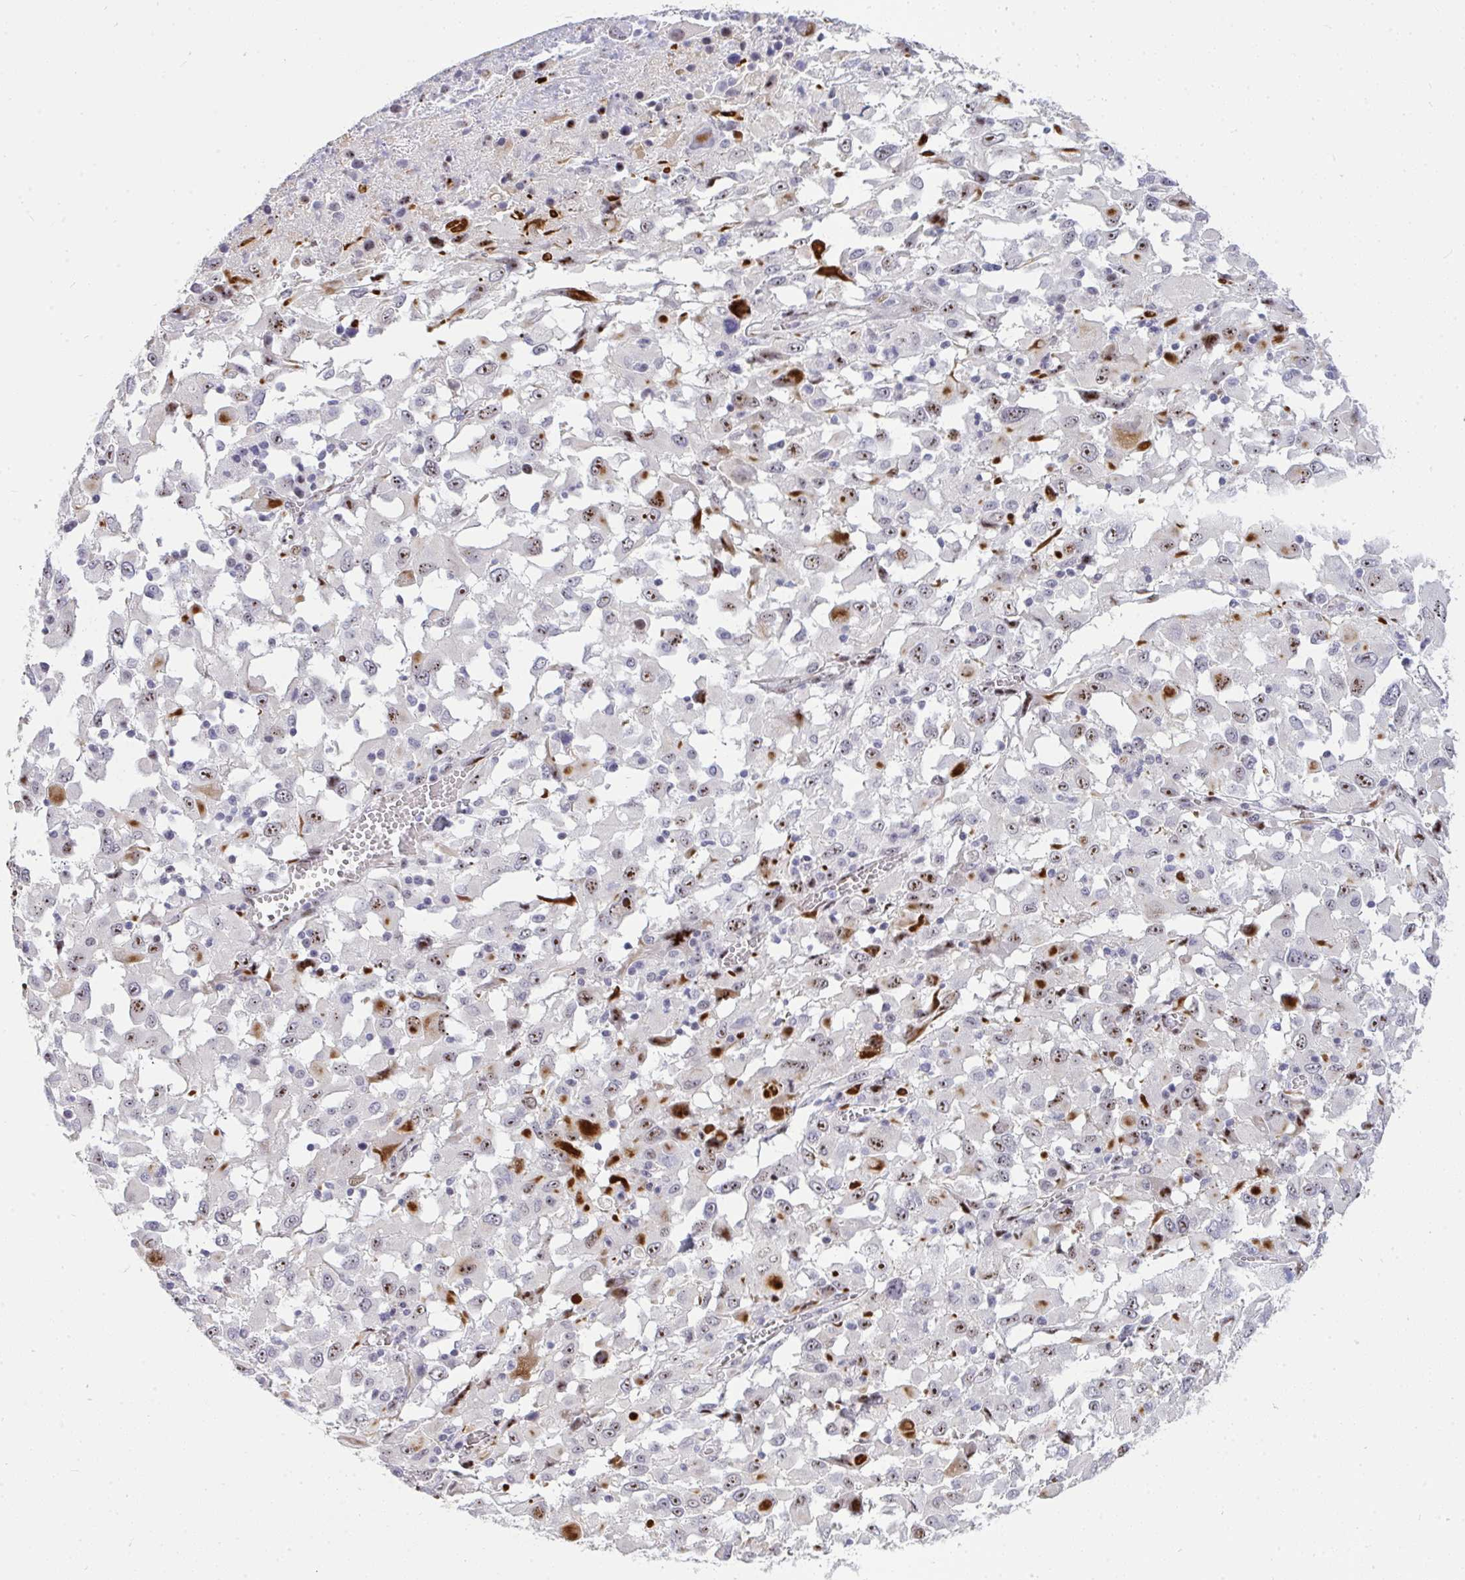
{"staining": {"intensity": "weak", "quantity": "25%-75%", "location": "nuclear"}, "tissue": "melanoma", "cell_type": "Tumor cells", "image_type": "cancer", "snomed": [{"axis": "morphology", "description": "Malignant melanoma, Metastatic site"}, {"axis": "topography", "description": "Soft tissue"}], "caption": "Weak nuclear staining is present in approximately 25%-75% of tumor cells in malignant melanoma (metastatic site).", "gene": "PLPPR3", "patient": {"sex": "male", "age": 50}}